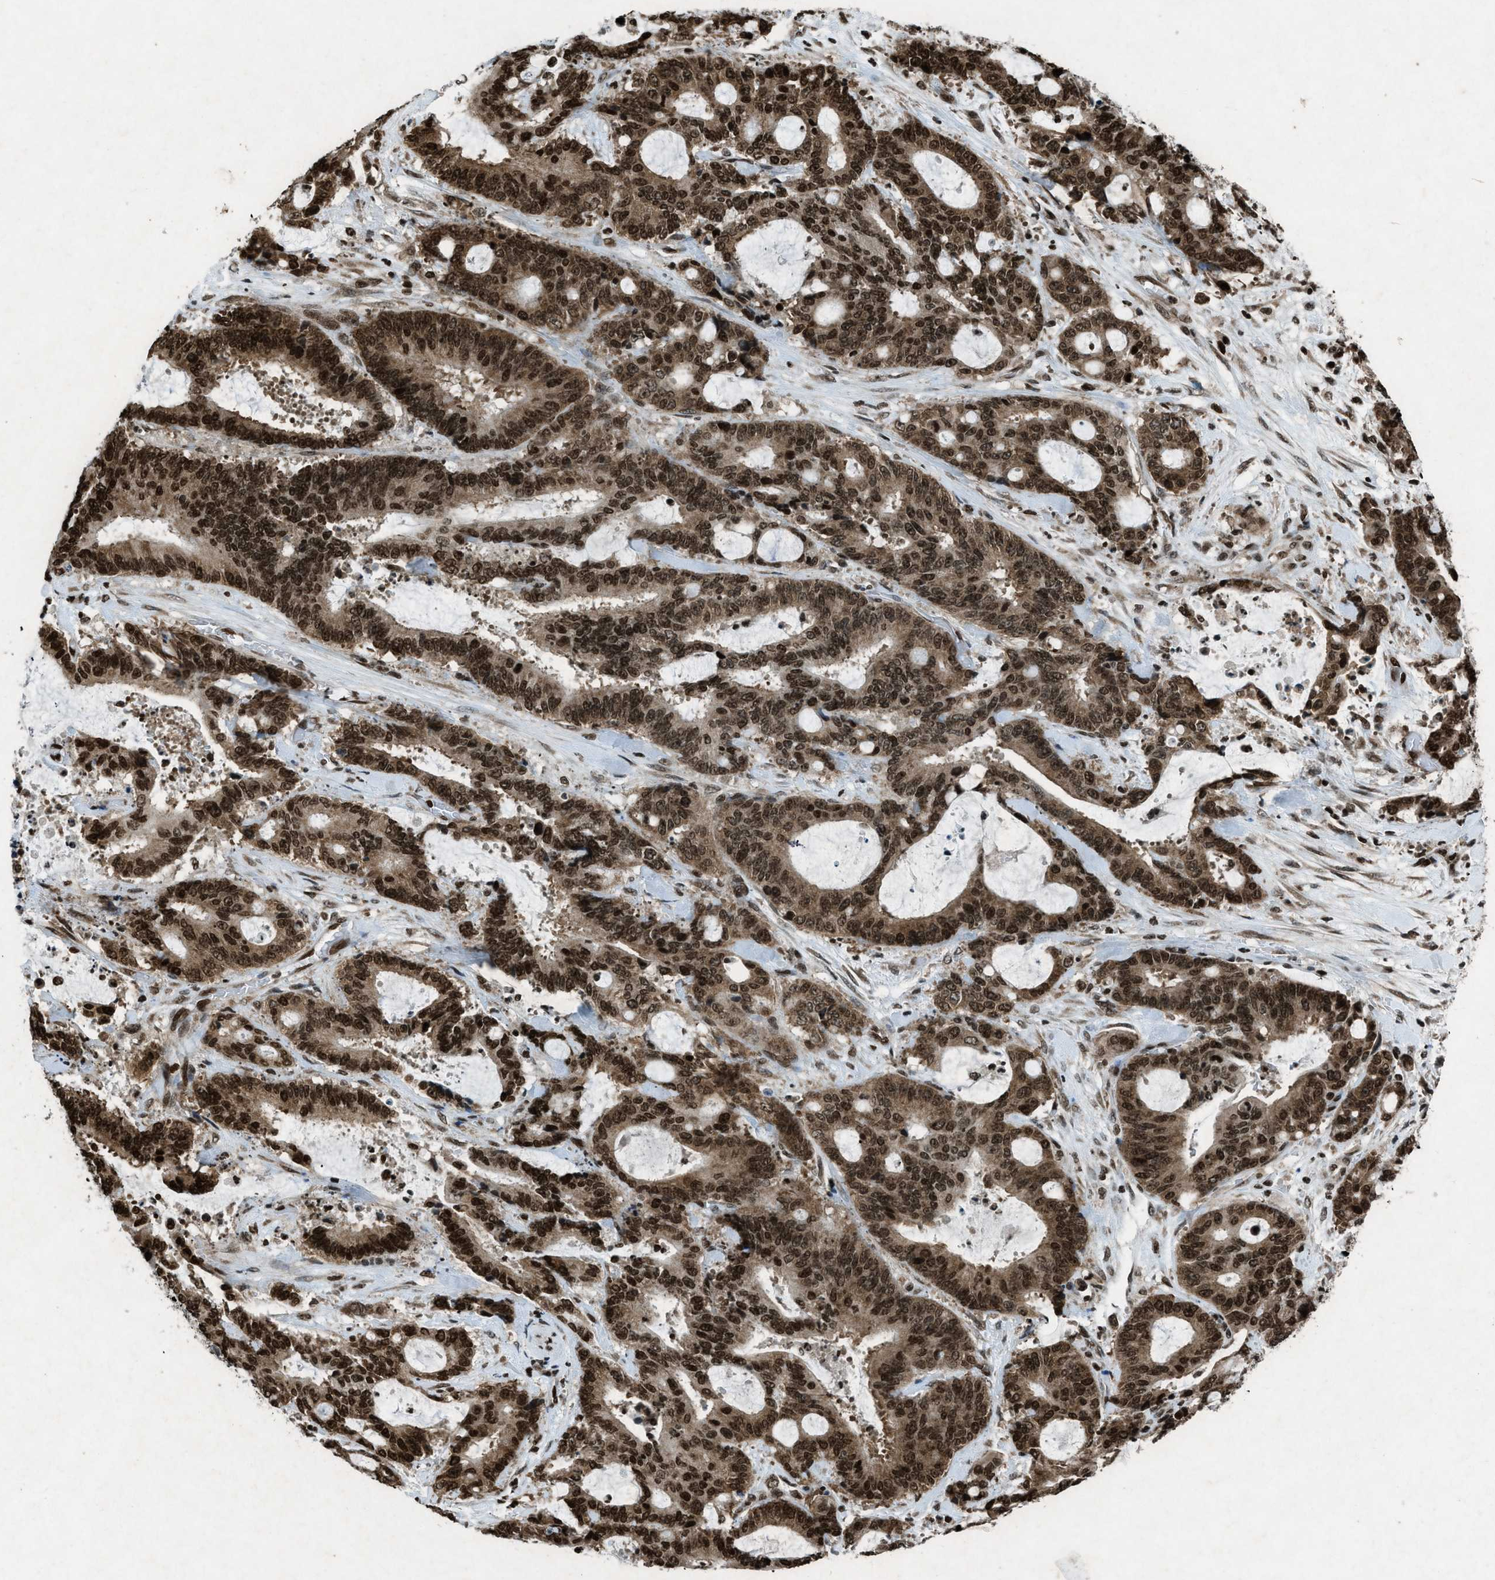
{"staining": {"intensity": "strong", "quantity": ">75%", "location": "nuclear"}, "tissue": "liver cancer", "cell_type": "Tumor cells", "image_type": "cancer", "snomed": [{"axis": "morphology", "description": "Normal tissue, NOS"}, {"axis": "morphology", "description": "Cholangiocarcinoma"}, {"axis": "topography", "description": "Liver"}, {"axis": "topography", "description": "Peripheral nerve tissue"}], "caption": "A brown stain labels strong nuclear positivity of a protein in human liver cancer (cholangiocarcinoma) tumor cells.", "gene": "NXF1", "patient": {"sex": "female", "age": 73}}